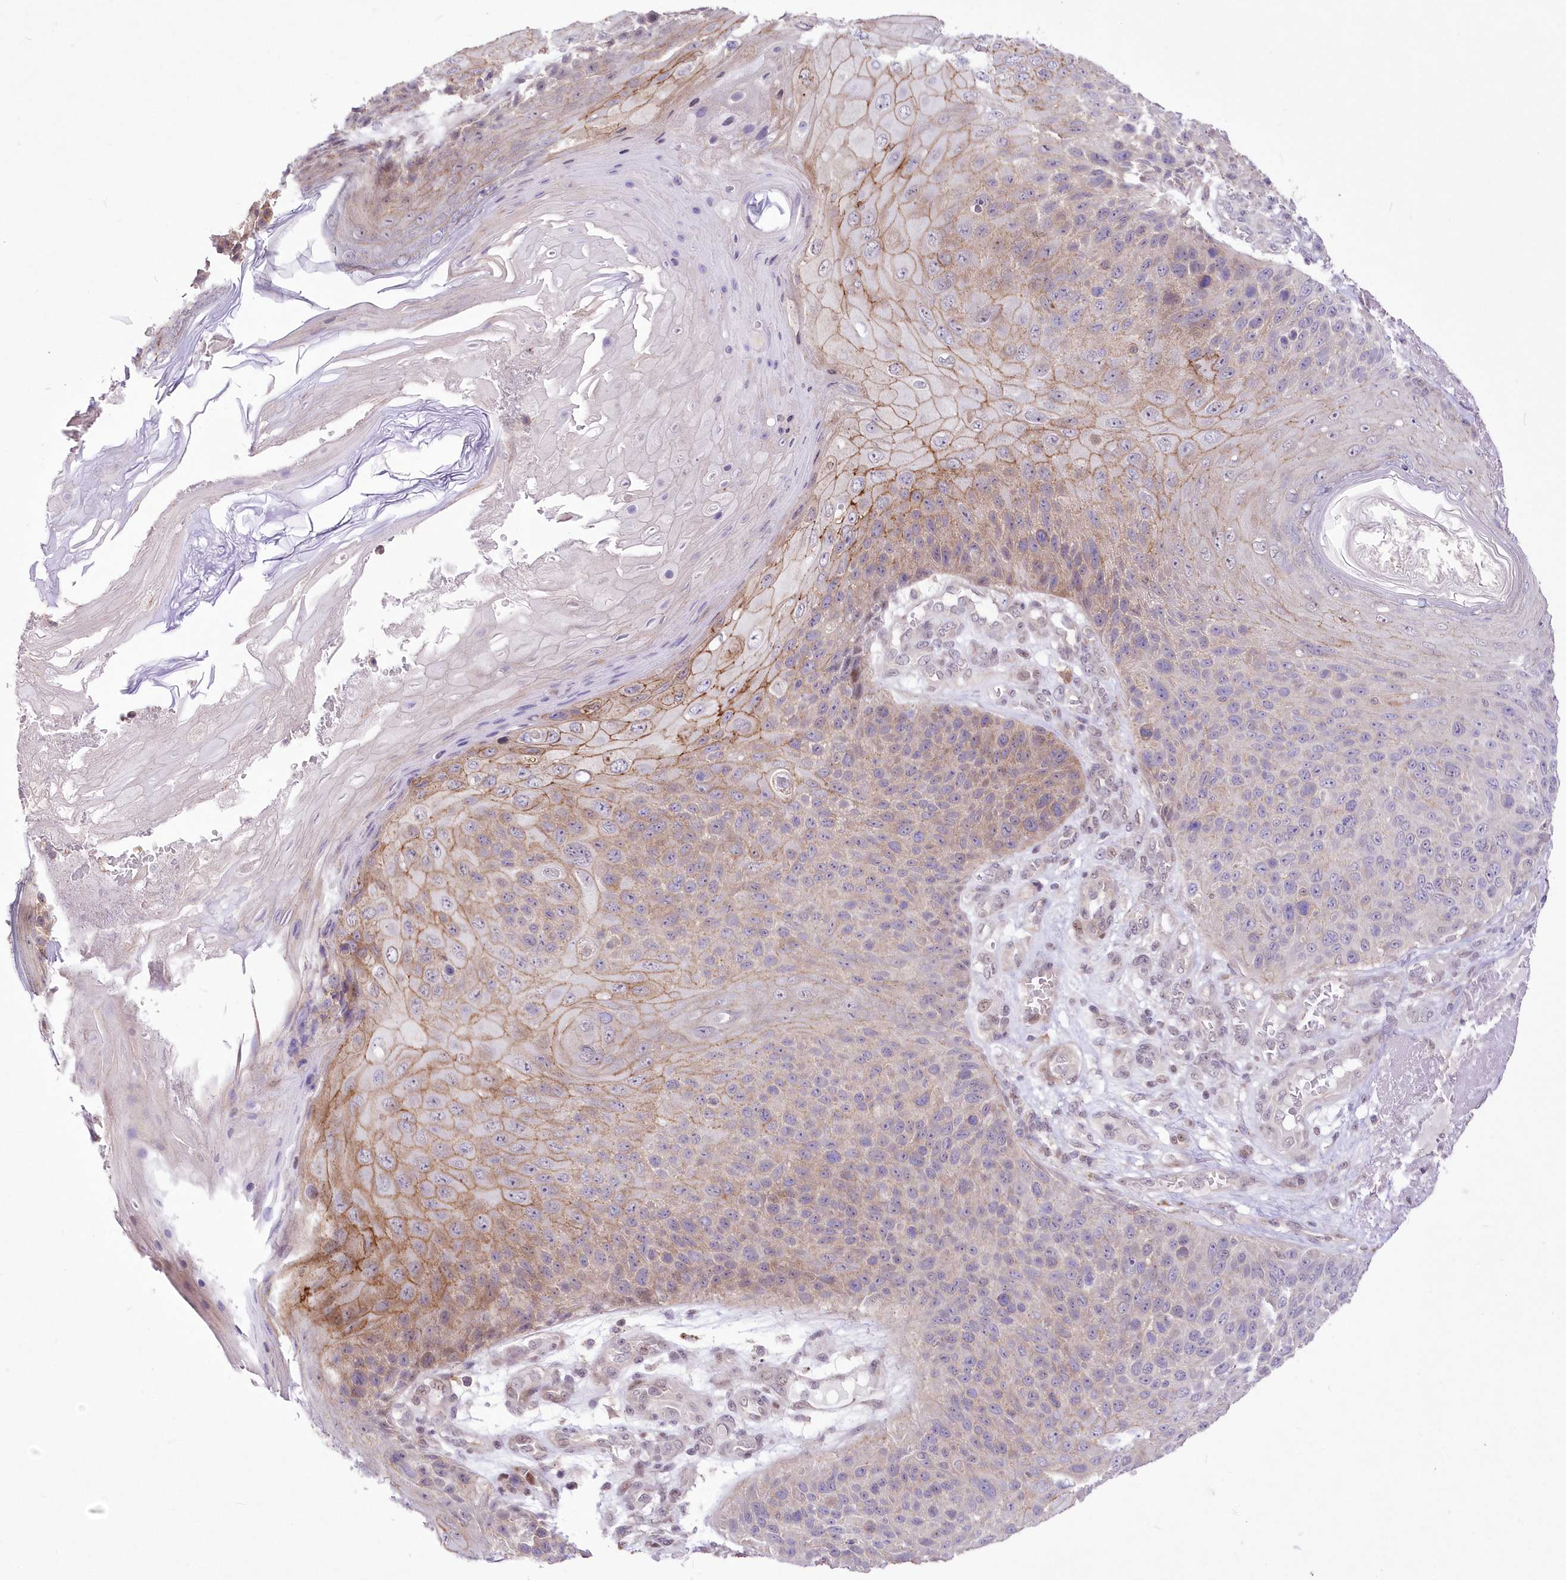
{"staining": {"intensity": "weak", "quantity": "25%-75%", "location": "cytoplasmic/membranous"}, "tissue": "skin cancer", "cell_type": "Tumor cells", "image_type": "cancer", "snomed": [{"axis": "morphology", "description": "Squamous cell carcinoma, NOS"}, {"axis": "topography", "description": "Skin"}], "caption": "Protein expression analysis of human skin squamous cell carcinoma reveals weak cytoplasmic/membranous positivity in about 25%-75% of tumor cells. (Brightfield microscopy of DAB IHC at high magnification).", "gene": "FAM241B", "patient": {"sex": "female", "age": 88}}